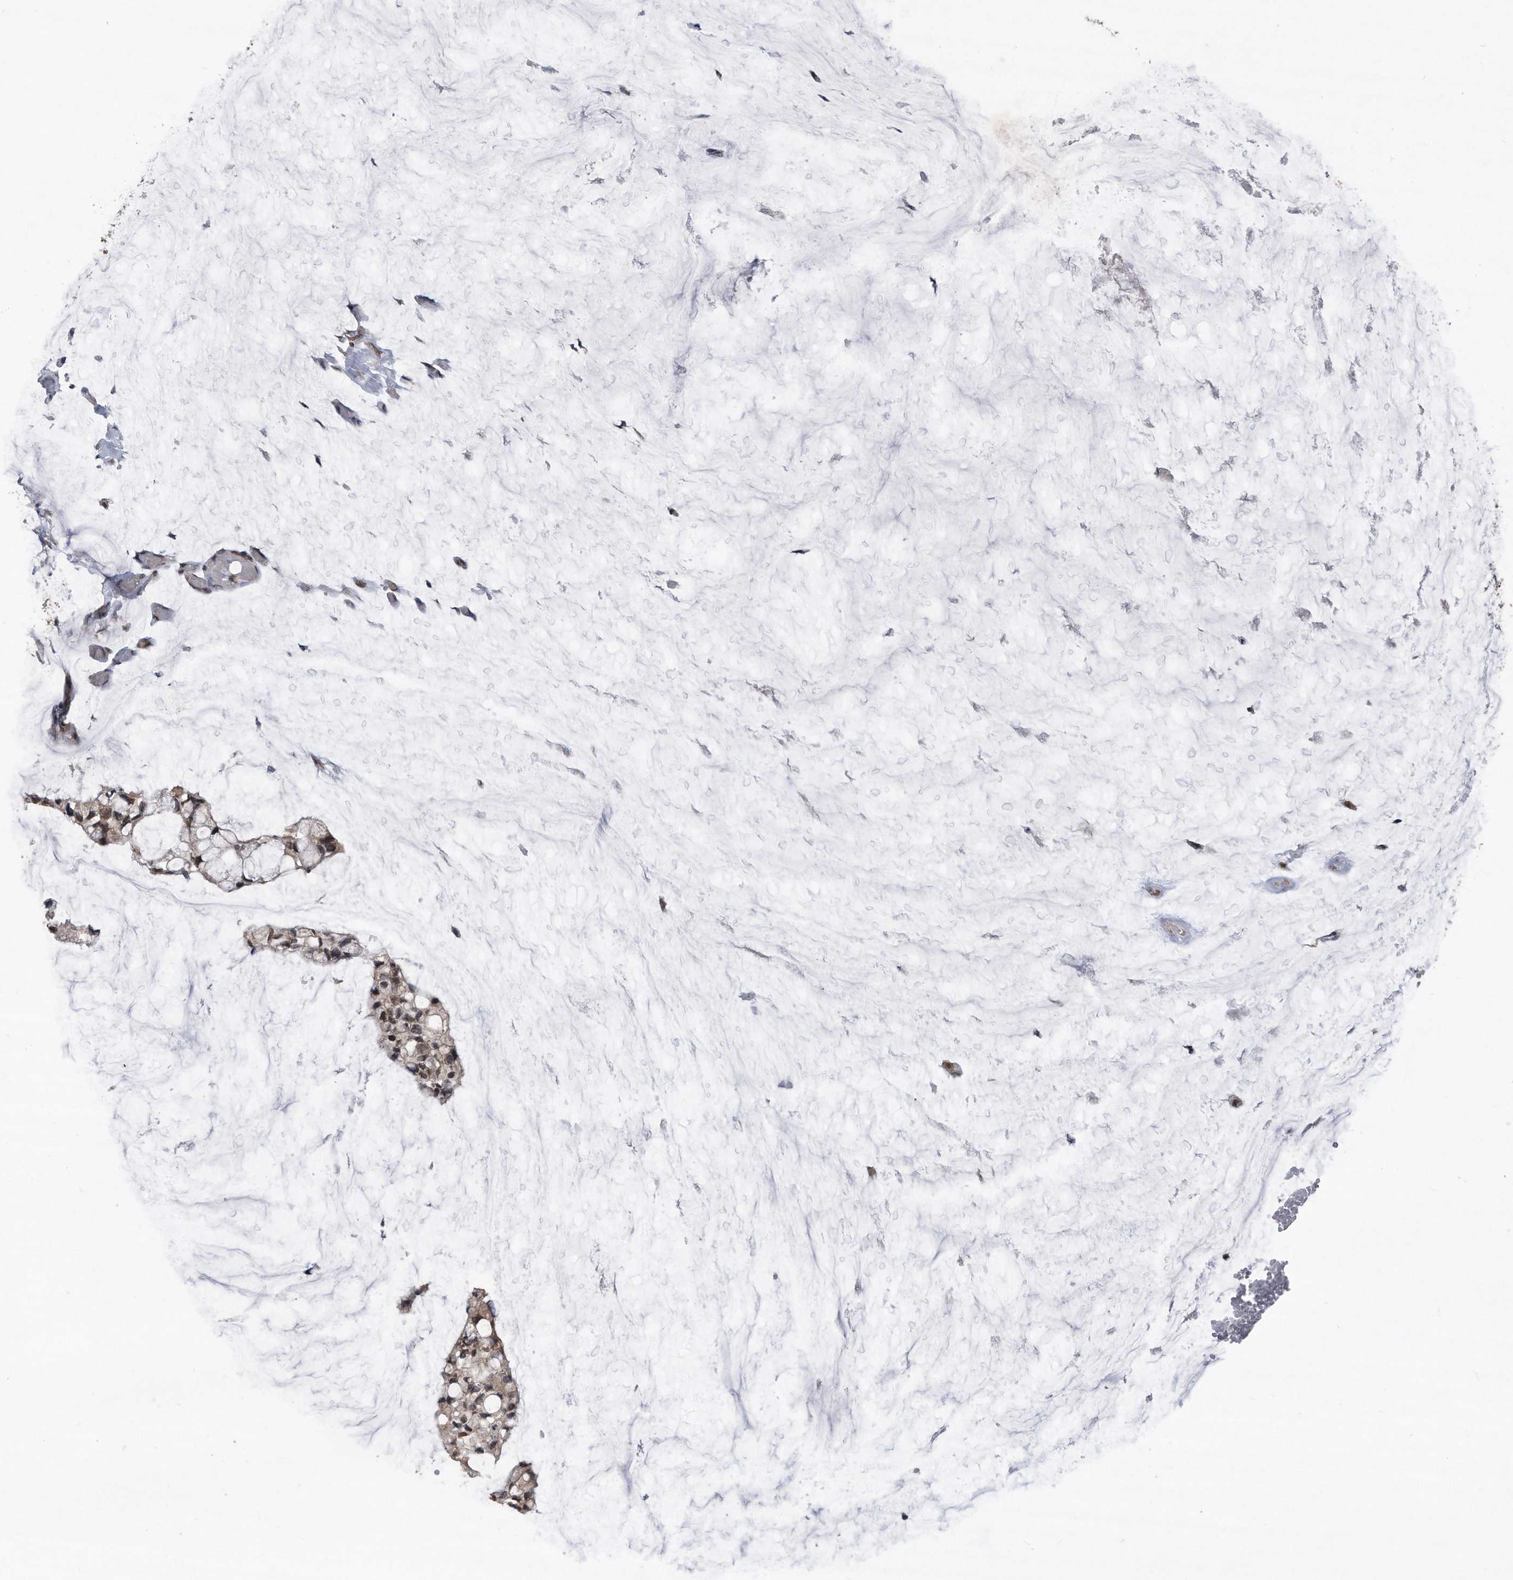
{"staining": {"intensity": "weak", "quantity": ">75%", "location": "cytoplasmic/membranous"}, "tissue": "ovarian cancer", "cell_type": "Tumor cells", "image_type": "cancer", "snomed": [{"axis": "morphology", "description": "Cystadenocarcinoma, mucinous, NOS"}, {"axis": "topography", "description": "Ovary"}], "caption": "Human ovarian cancer (mucinous cystadenocarcinoma) stained with a protein marker shows weak staining in tumor cells.", "gene": "CRYZL1", "patient": {"sex": "female", "age": 39}}